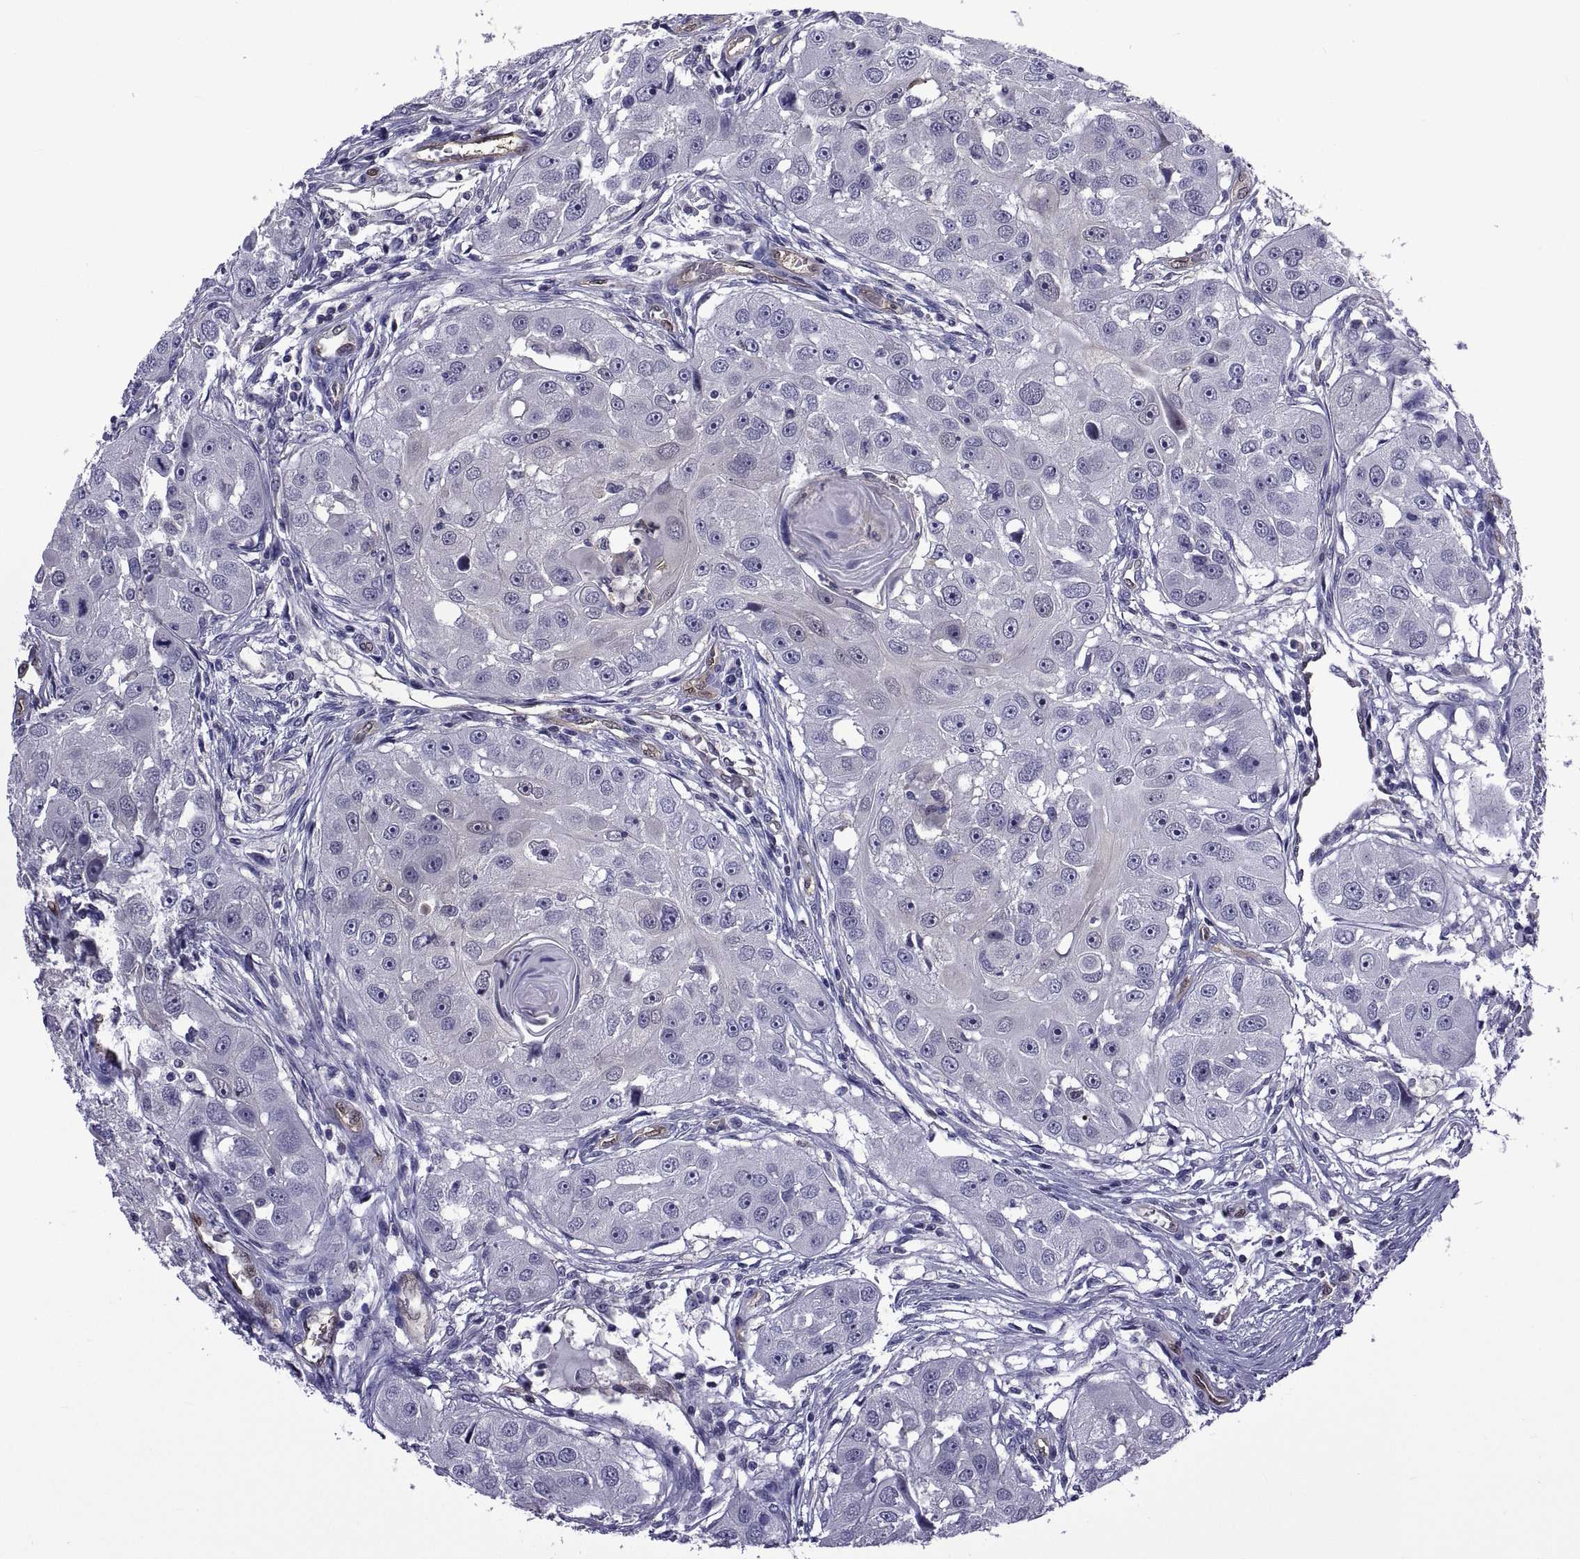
{"staining": {"intensity": "negative", "quantity": "none", "location": "none"}, "tissue": "head and neck cancer", "cell_type": "Tumor cells", "image_type": "cancer", "snomed": [{"axis": "morphology", "description": "Squamous cell carcinoma, NOS"}, {"axis": "topography", "description": "Head-Neck"}], "caption": "Immunohistochemistry histopathology image of neoplastic tissue: human head and neck cancer (squamous cell carcinoma) stained with DAB reveals no significant protein expression in tumor cells. (DAB immunohistochemistry with hematoxylin counter stain).", "gene": "LCN9", "patient": {"sex": "male", "age": 51}}